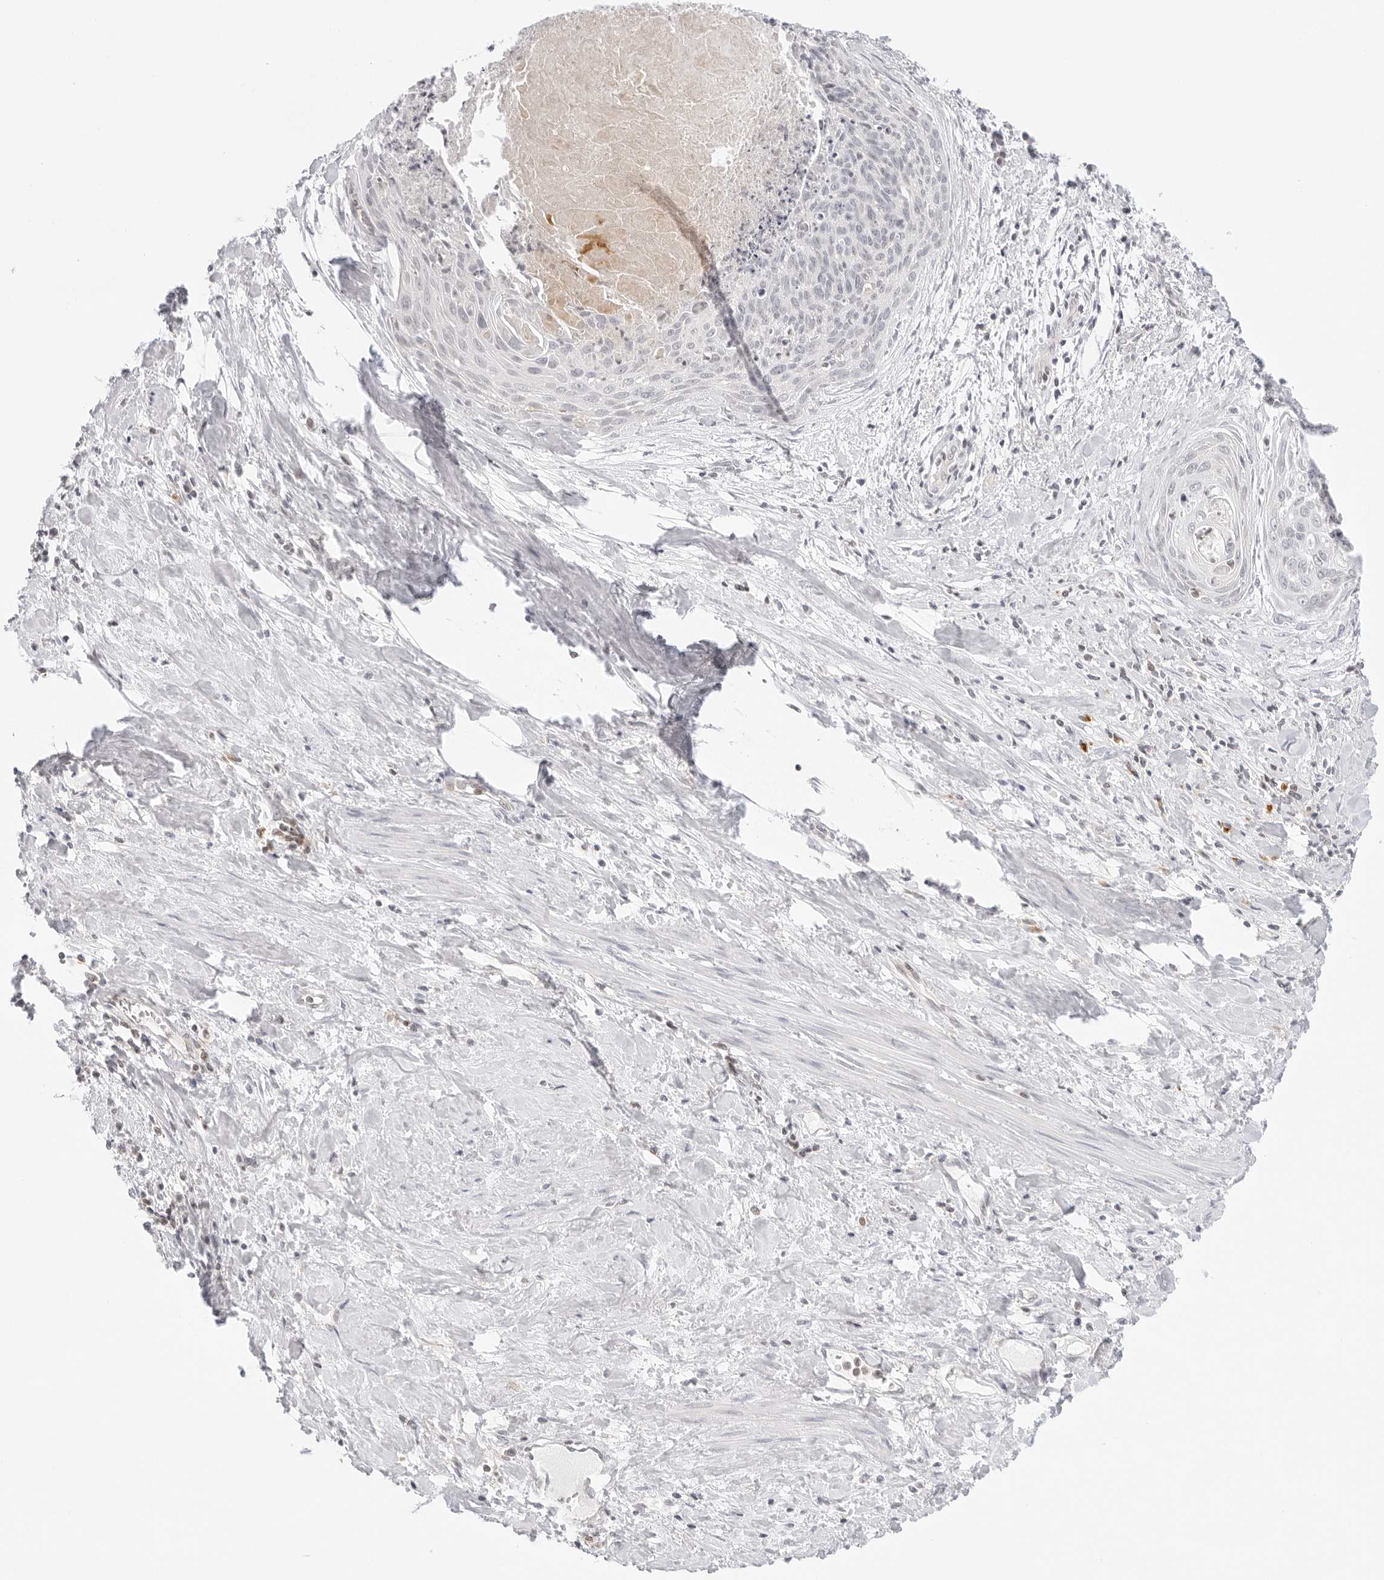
{"staining": {"intensity": "negative", "quantity": "none", "location": "none"}, "tissue": "cervical cancer", "cell_type": "Tumor cells", "image_type": "cancer", "snomed": [{"axis": "morphology", "description": "Squamous cell carcinoma, NOS"}, {"axis": "topography", "description": "Cervix"}], "caption": "Human cervical cancer stained for a protein using IHC reveals no staining in tumor cells.", "gene": "TNFRSF14", "patient": {"sex": "female", "age": 55}}